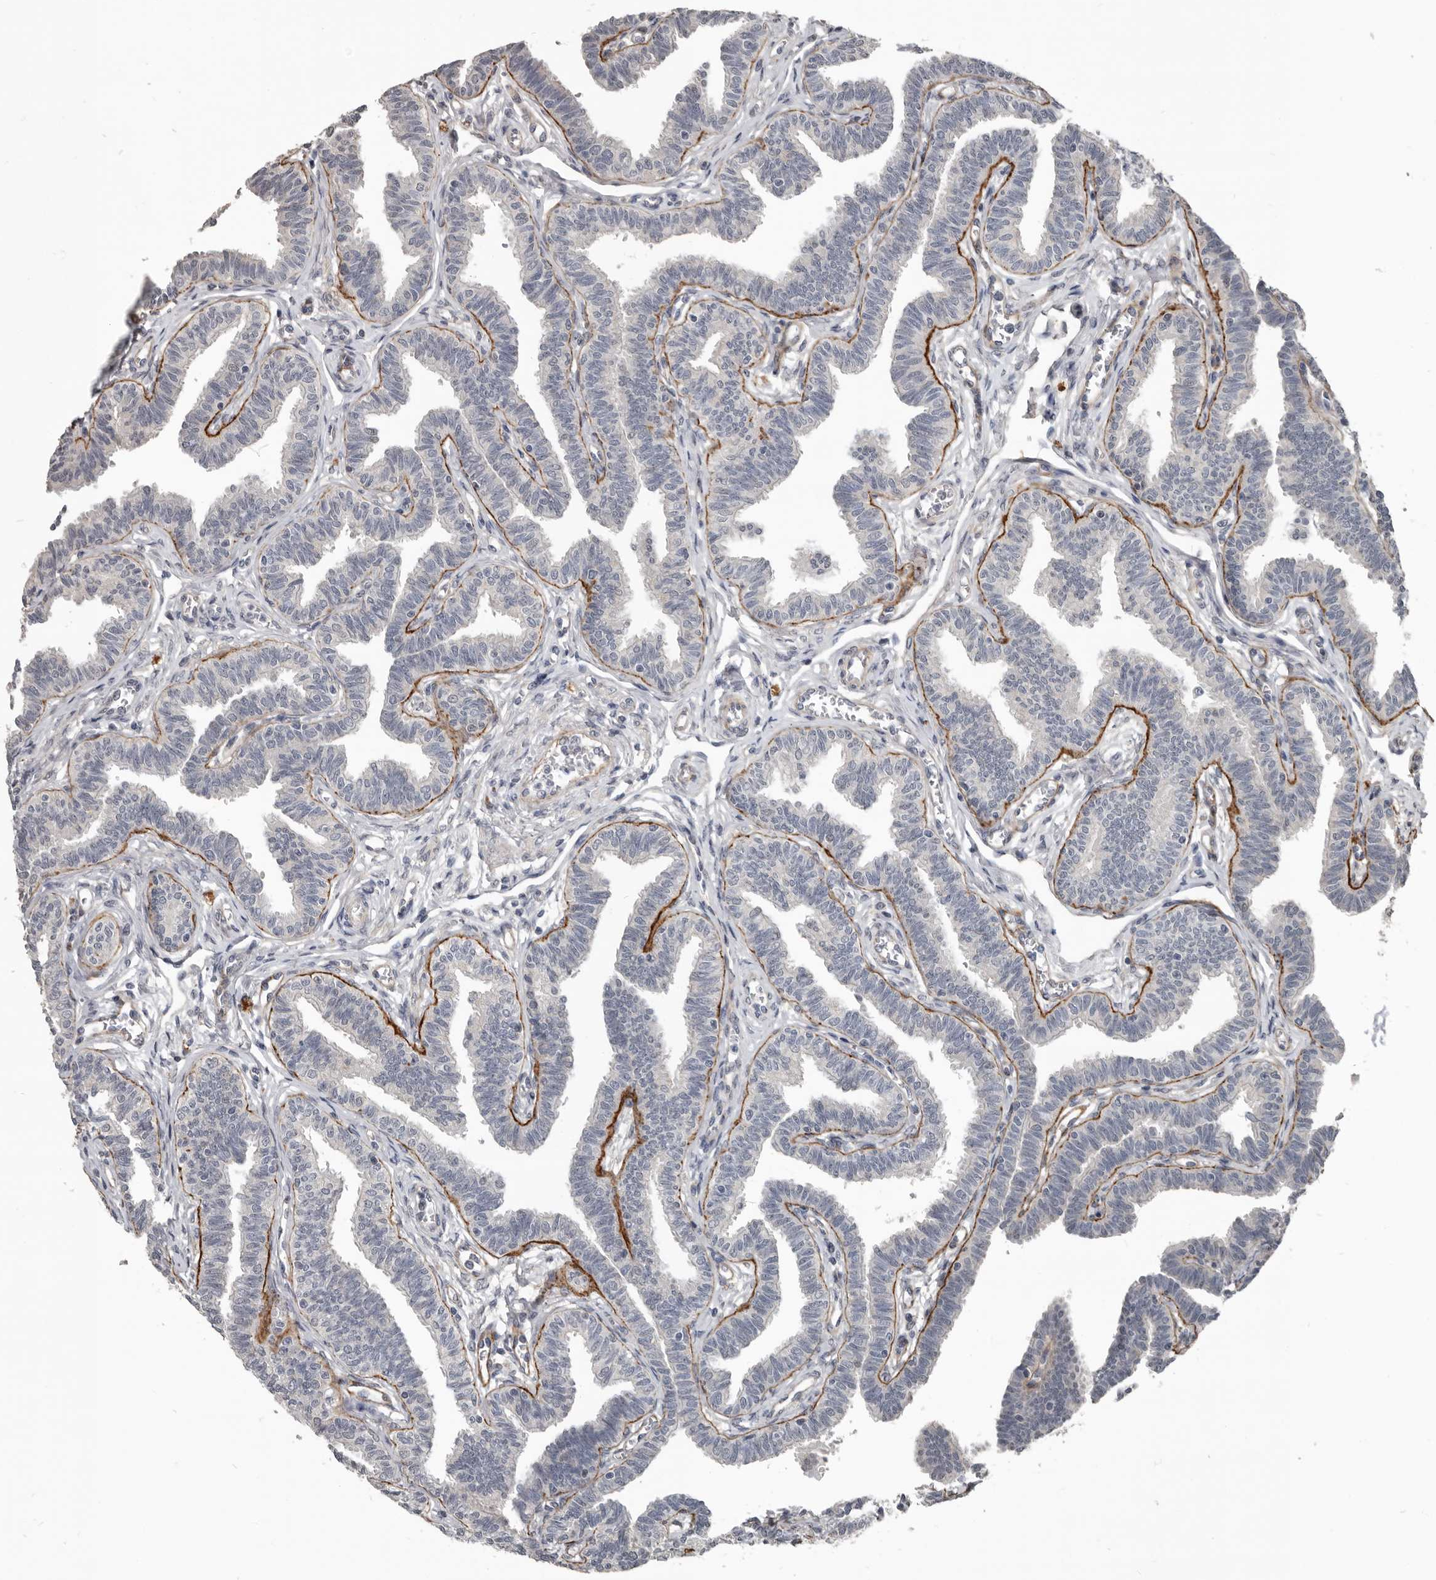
{"staining": {"intensity": "negative", "quantity": "none", "location": "none"}, "tissue": "fallopian tube", "cell_type": "Glandular cells", "image_type": "normal", "snomed": [{"axis": "morphology", "description": "Normal tissue, NOS"}, {"axis": "topography", "description": "Fallopian tube"}, {"axis": "topography", "description": "Ovary"}], "caption": "This is an IHC image of normal human fallopian tube. There is no staining in glandular cells.", "gene": "C1orf216", "patient": {"sex": "female", "age": 23}}